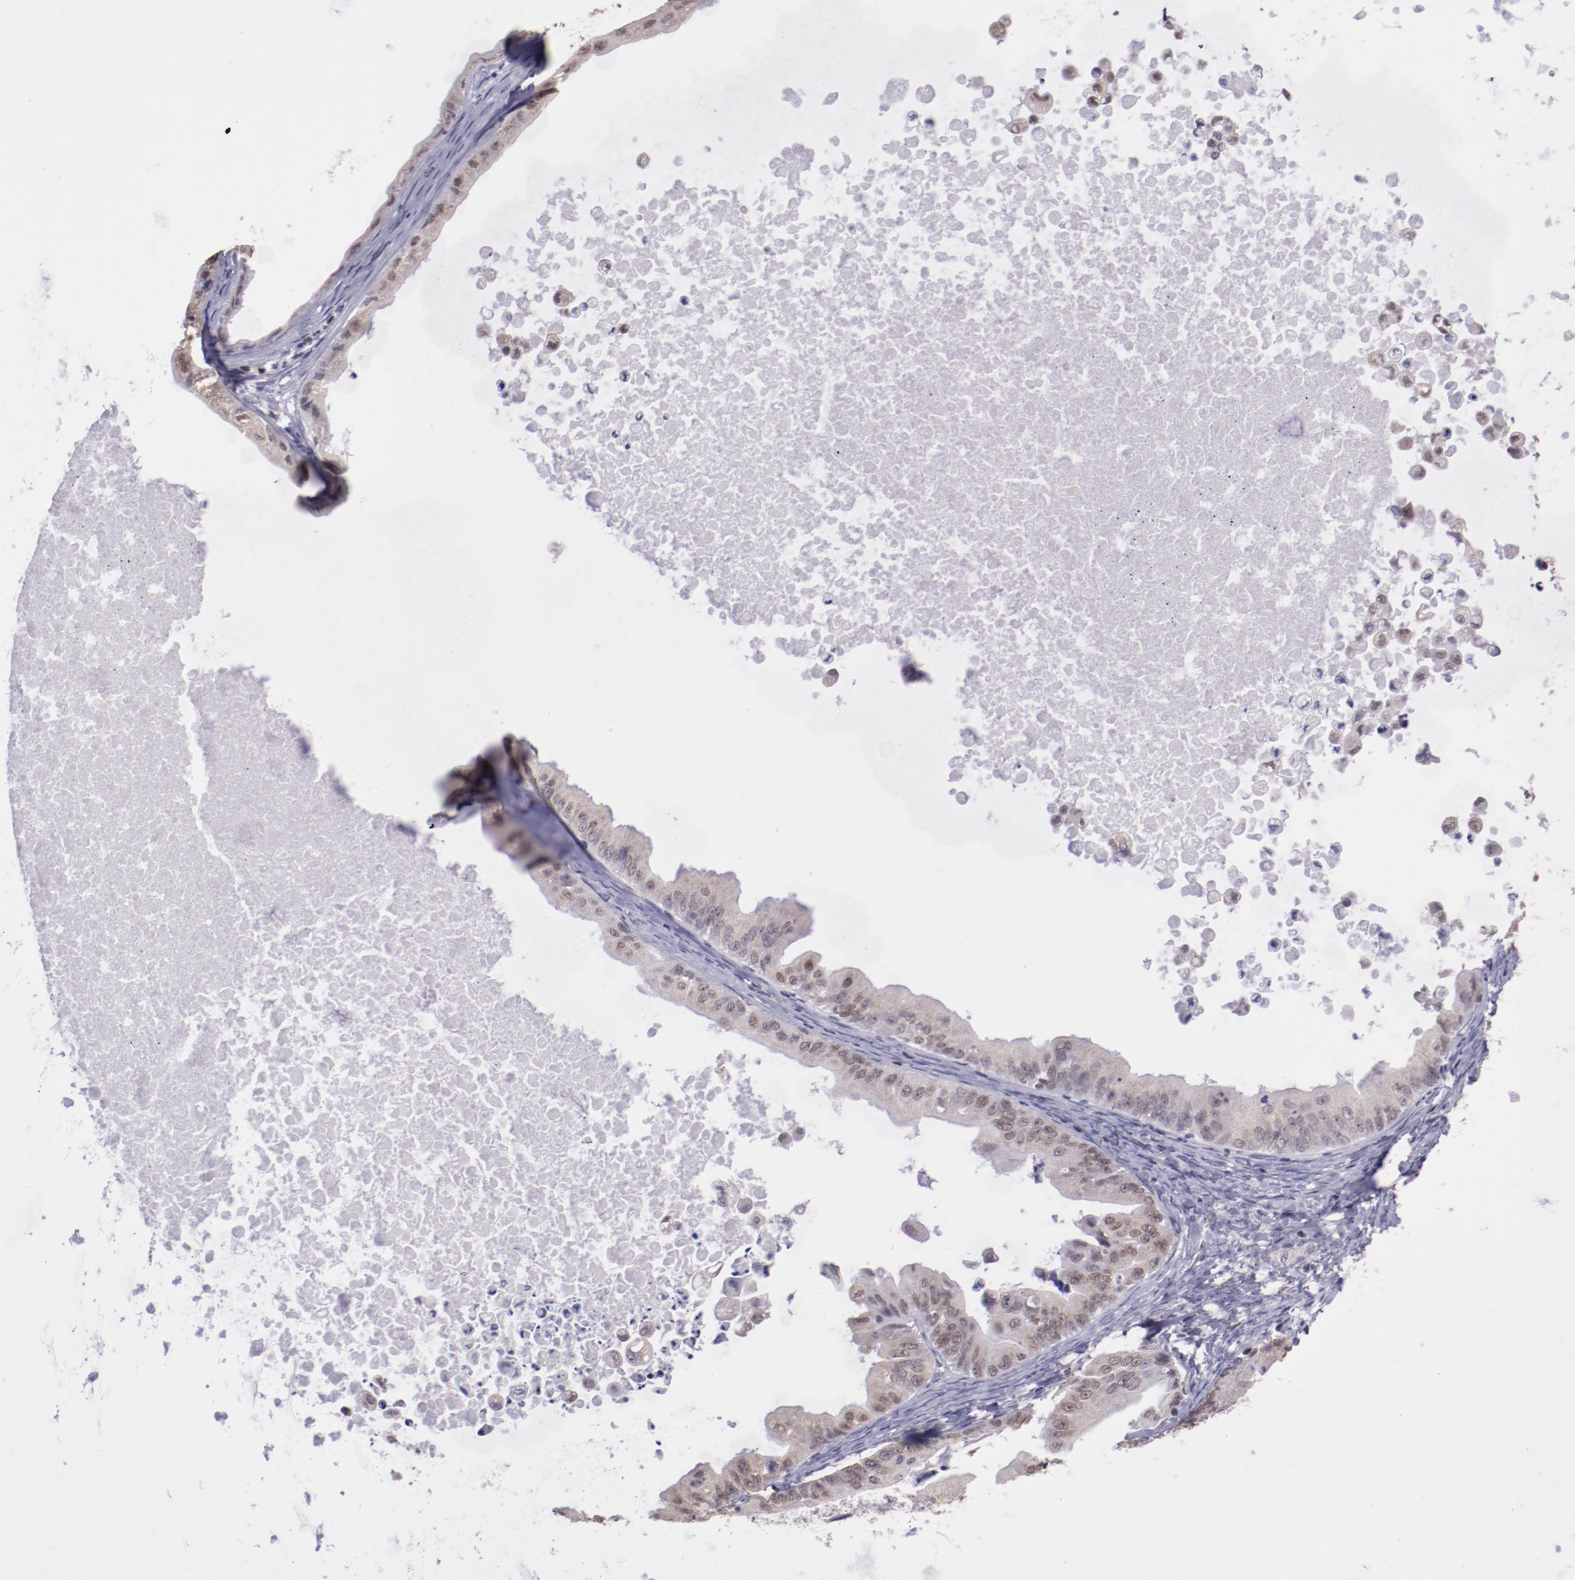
{"staining": {"intensity": "weak", "quantity": "25%-75%", "location": "nuclear"}, "tissue": "ovarian cancer", "cell_type": "Tumor cells", "image_type": "cancer", "snomed": [{"axis": "morphology", "description": "Cystadenocarcinoma, mucinous, NOS"}, {"axis": "topography", "description": "Ovary"}], "caption": "Mucinous cystadenocarcinoma (ovarian) stained for a protein demonstrates weak nuclear positivity in tumor cells. (DAB IHC with brightfield microscopy, high magnification).", "gene": "ELF1", "patient": {"sex": "female", "age": 37}}